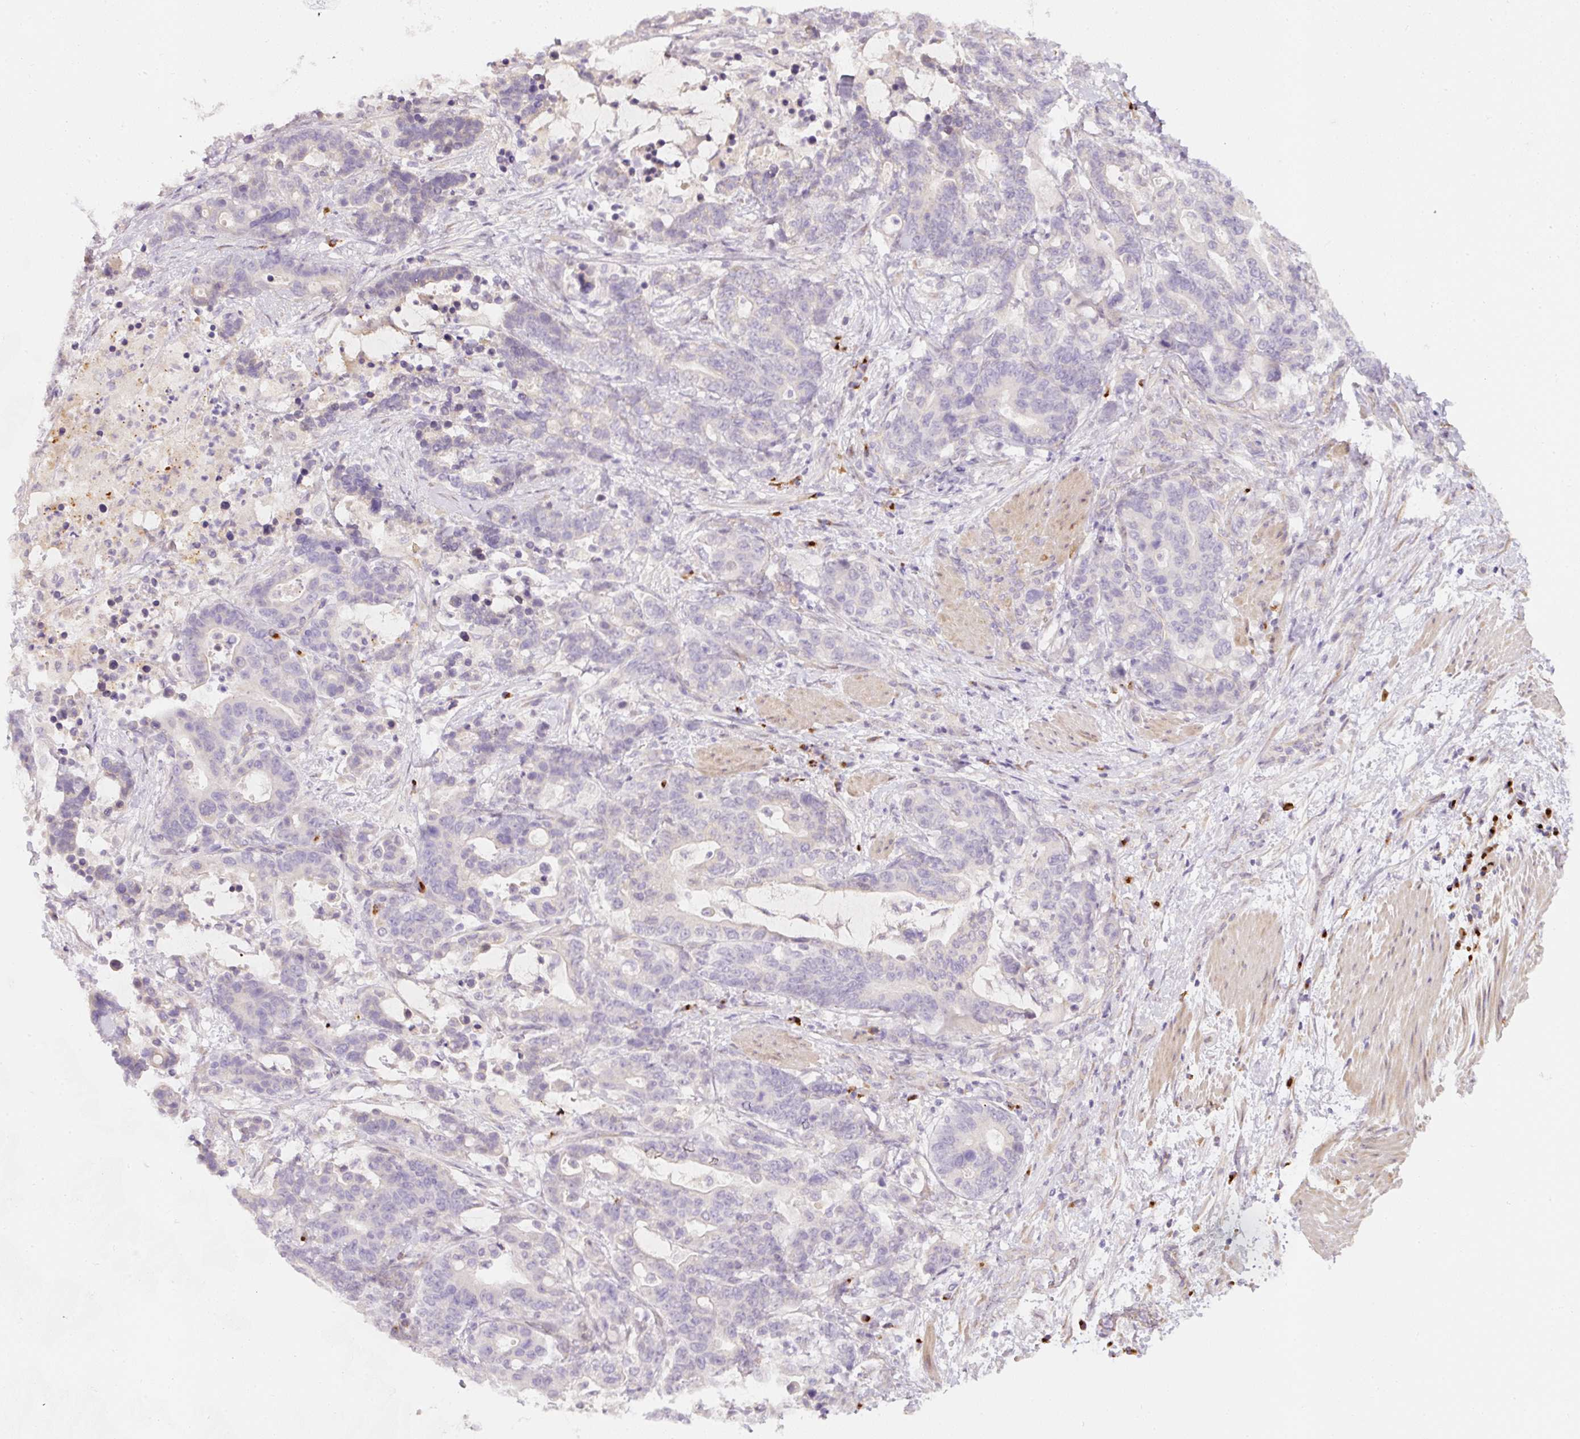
{"staining": {"intensity": "negative", "quantity": "none", "location": "none"}, "tissue": "stomach cancer", "cell_type": "Tumor cells", "image_type": "cancer", "snomed": [{"axis": "morphology", "description": "Normal tissue, NOS"}, {"axis": "morphology", "description": "Adenocarcinoma, NOS"}, {"axis": "topography", "description": "Stomach"}], "caption": "The IHC photomicrograph has no significant positivity in tumor cells of stomach adenocarcinoma tissue.", "gene": "NBPF11", "patient": {"sex": "female", "age": 64}}